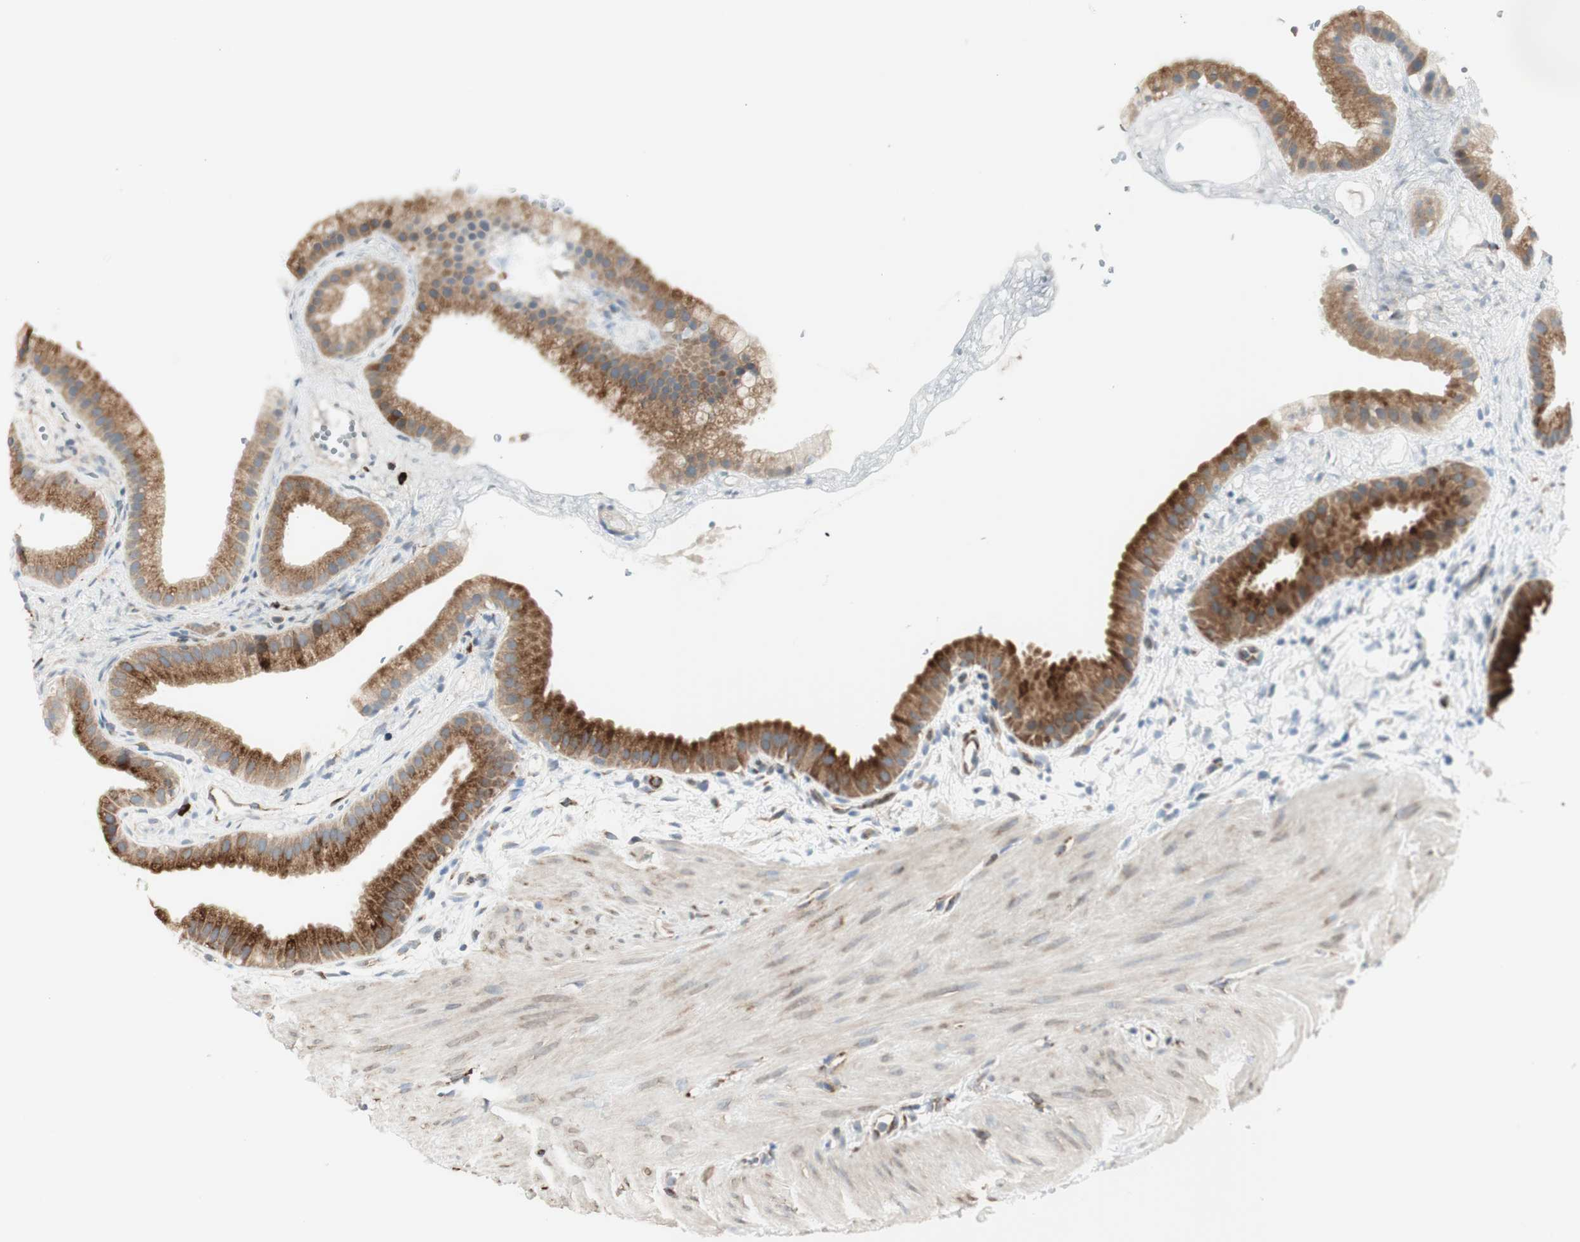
{"staining": {"intensity": "strong", "quantity": ">75%", "location": "cytoplasmic/membranous"}, "tissue": "gallbladder", "cell_type": "Glandular cells", "image_type": "normal", "snomed": [{"axis": "morphology", "description": "Normal tissue, NOS"}, {"axis": "topography", "description": "Gallbladder"}], "caption": "Protein staining demonstrates strong cytoplasmic/membranous positivity in approximately >75% of glandular cells in normal gallbladder. (DAB (3,3'-diaminobenzidine) IHC, brown staining for protein, blue staining for nuclei).", "gene": "HSP90B1", "patient": {"sex": "female", "age": 64}}